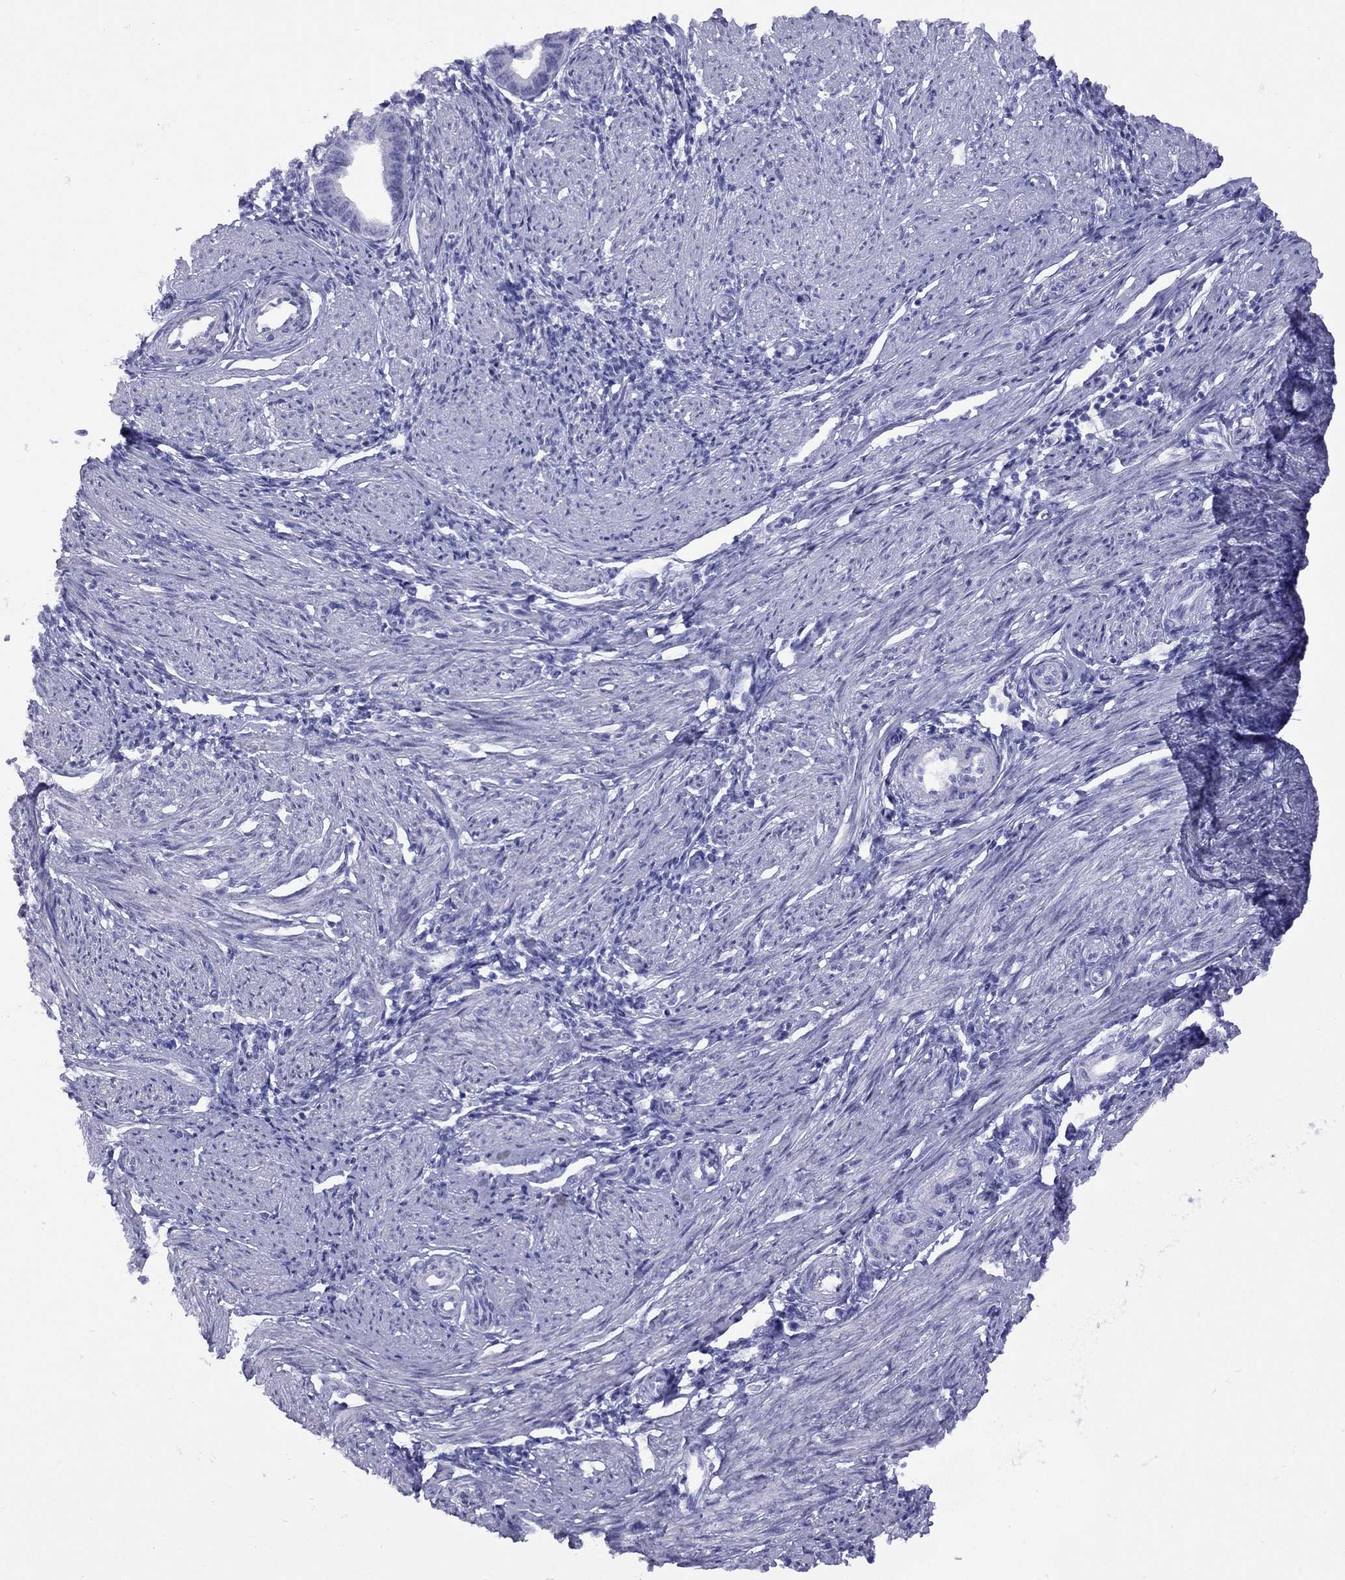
{"staining": {"intensity": "negative", "quantity": "none", "location": "none"}, "tissue": "endometrium", "cell_type": "Cells in endometrial stroma", "image_type": "normal", "snomed": [{"axis": "morphology", "description": "Normal tissue, NOS"}, {"axis": "topography", "description": "Endometrium"}], "caption": "Endometrium stained for a protein using immunohistochemistry (IHC) displays no expression cells in endometrial stroma.", "gene": "GRIA2", "patient": {"sex": "female", "age": 37}}